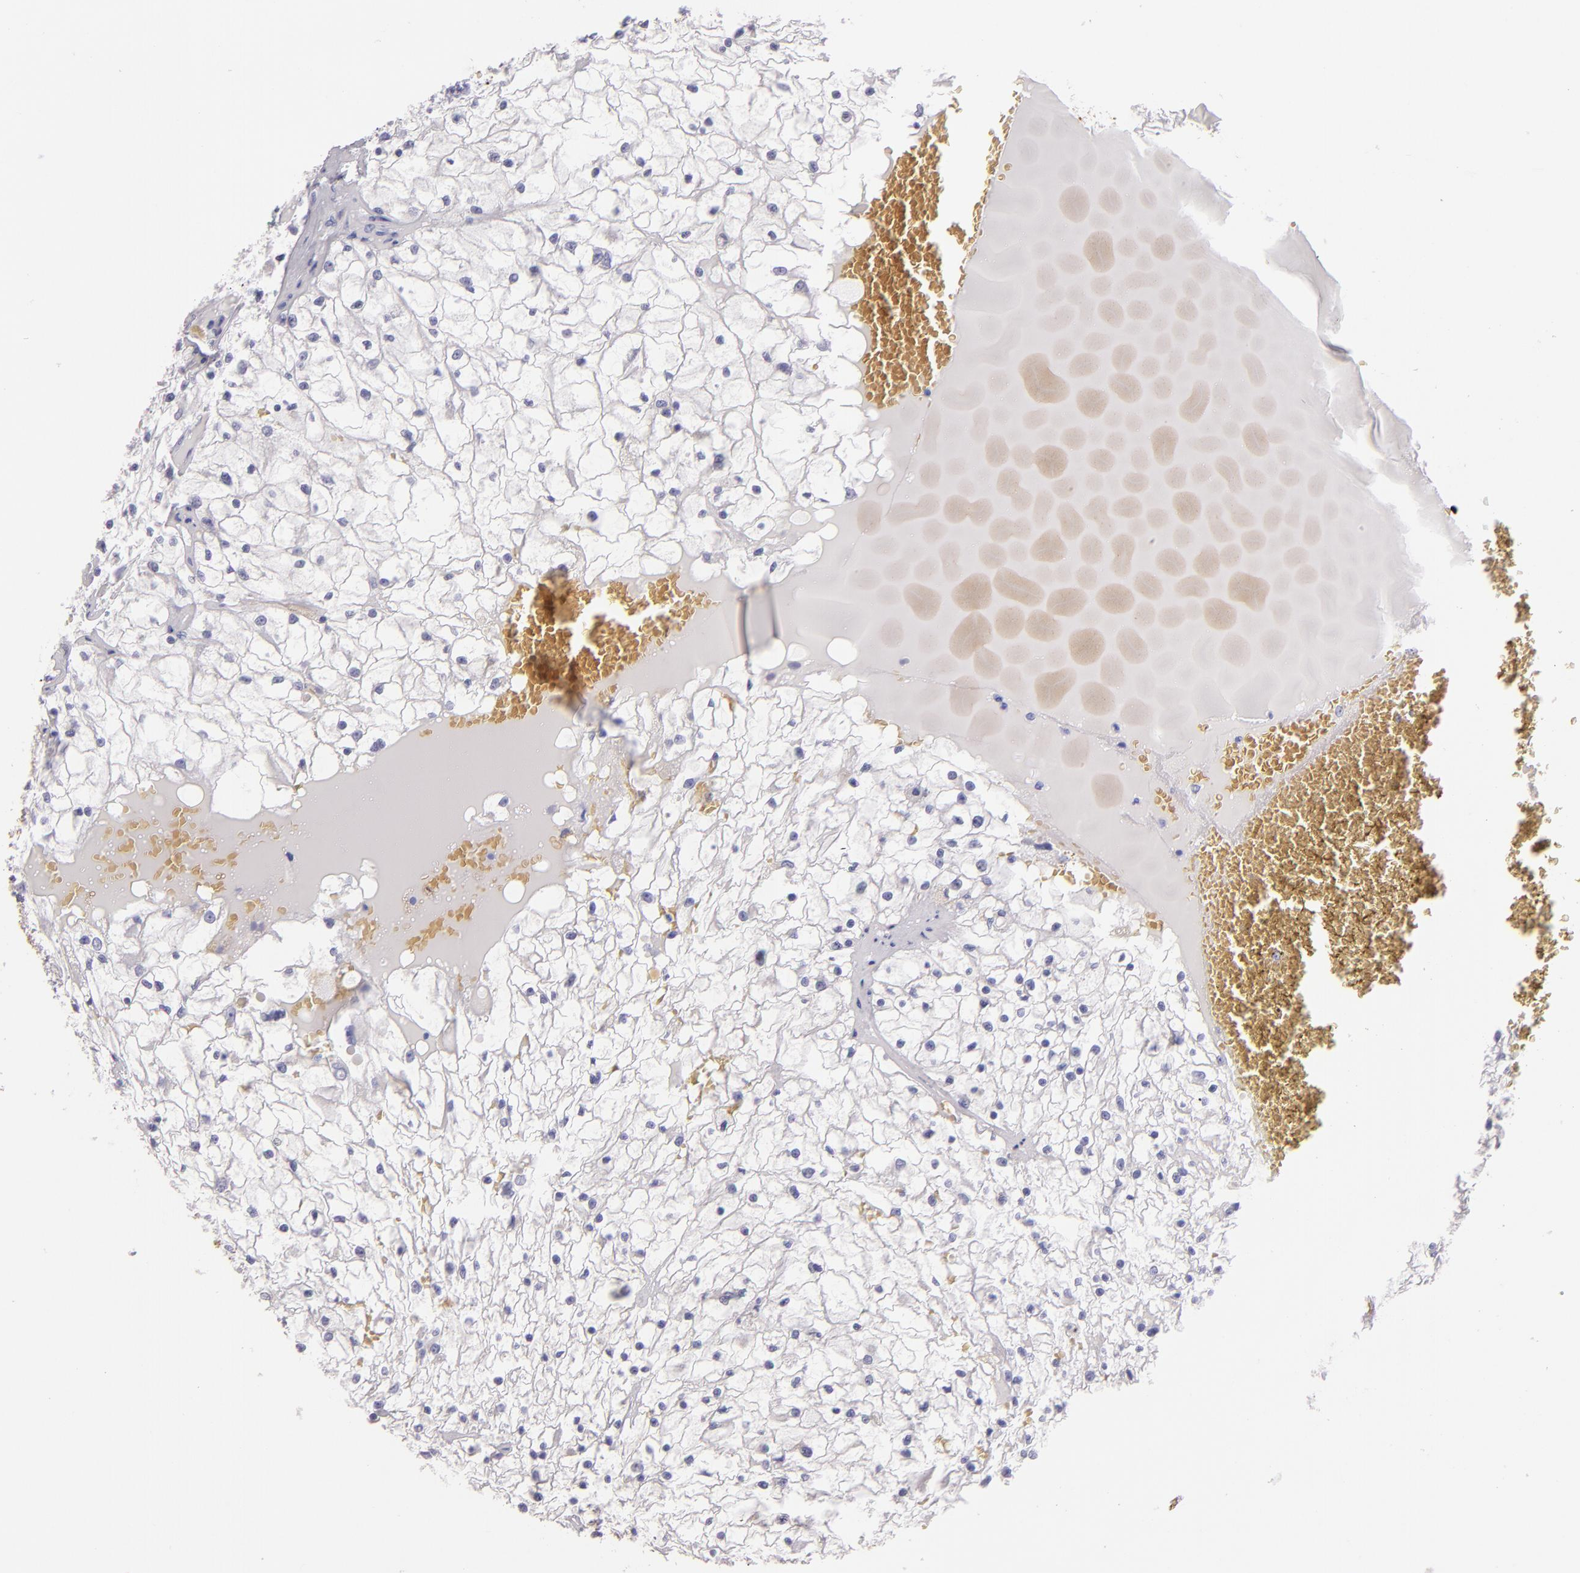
{"staining": {"intensity": "negative", "quantity": "none", "location": "none"}, "tissue": "renal cancer", "cell_type": "Tumor cells", "image_type": "cancer", "snomed": [{"axis": "morphology", "description": "Adenocarcinoma, NOS"}, {"axis": "topography", "description": "Kidney"}], "caption": "Immunohistochemical staining of human renal cancer reveals no significant staining in tumor cells.", "gene": "MUC5AC", "patient": {"sex": "male", "age": 61}}